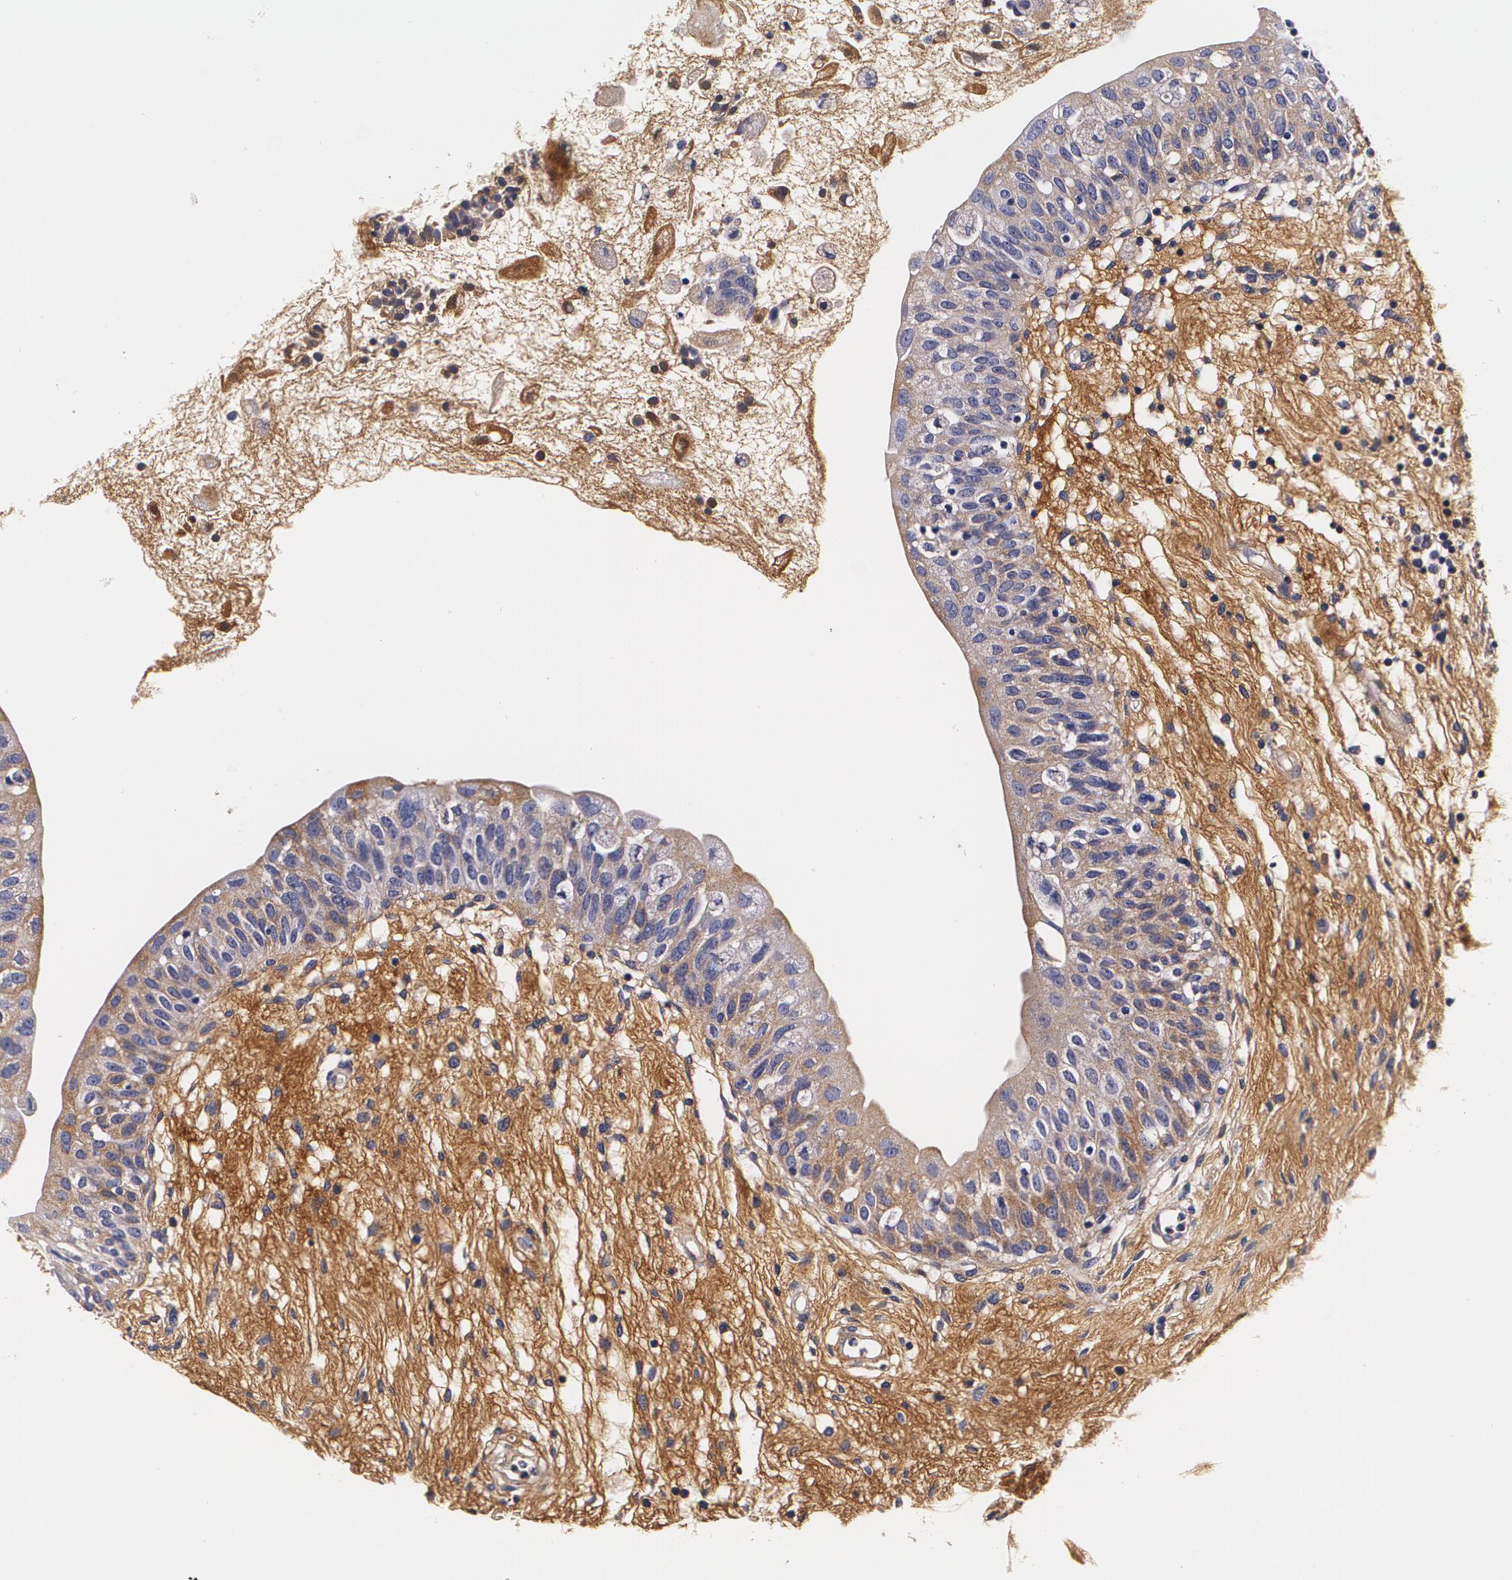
{"staining": {"intensity": "weak", "quantity": "25%-75%", "location": "cytoplasmic/membranous"}, "tissue": "urinary bladder", "cell_type": "Urothelial cells", "image_type": "normal", "snomed": [{"axis": "morphology", "description": "Normal tissue, NOS"}, {"axis": "topography", "description": "Urinary bladder"}], "caption": "IHC histopathology image of unremarkable urinary bladder: human urinary bladder stained using immunohistochemistry (IHC) displays low levels of weak protein expression localized specifically in the cytoplasmic/membranous of urothelial cells, appearing as a cytoplasmic/membranous brown color.", "gene": "TTR", "patient": {"sex": "female", "age": 55}}